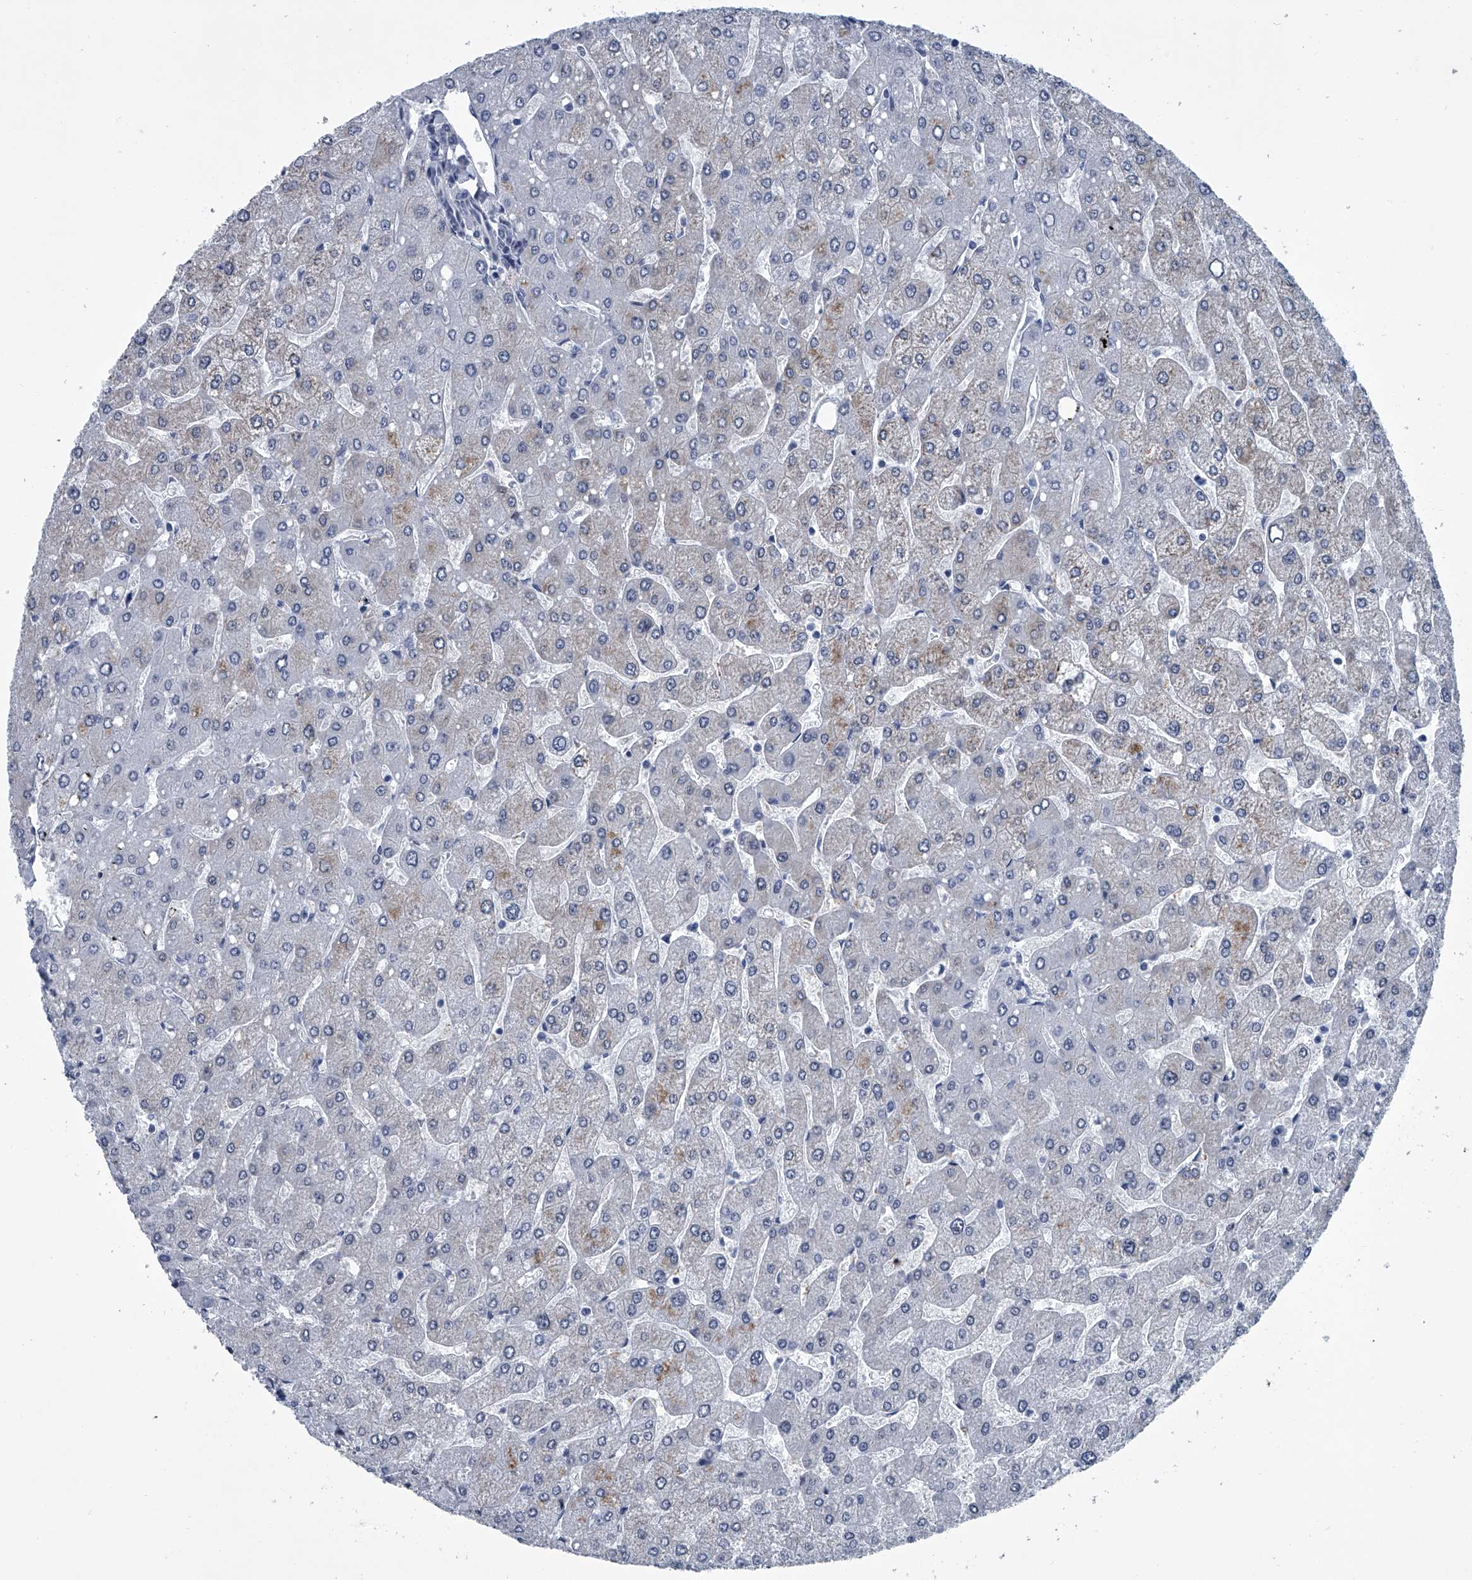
{"staining": {"intensity": "negative", "quantity": "none", "location": "none"}, "tissue": "liver", "cell_type": "Cholangiocytes", "image_type": "normal", "snomed": [{"axis": "morphology", "description": "Normal tissue, NOS"}, {"axis": "topography", "description": "Liver"}], "caption": "Micrograph shows no protein positivity in cholangiocytes of benign liver. The staining is performed using DAB (3,3'-diaminobenzidine) brown chromogen with nuclei counter-stained in using hematoxylin.", "gene": "PPP2R5D", "patient": {"sex": "male", "age": 55}}